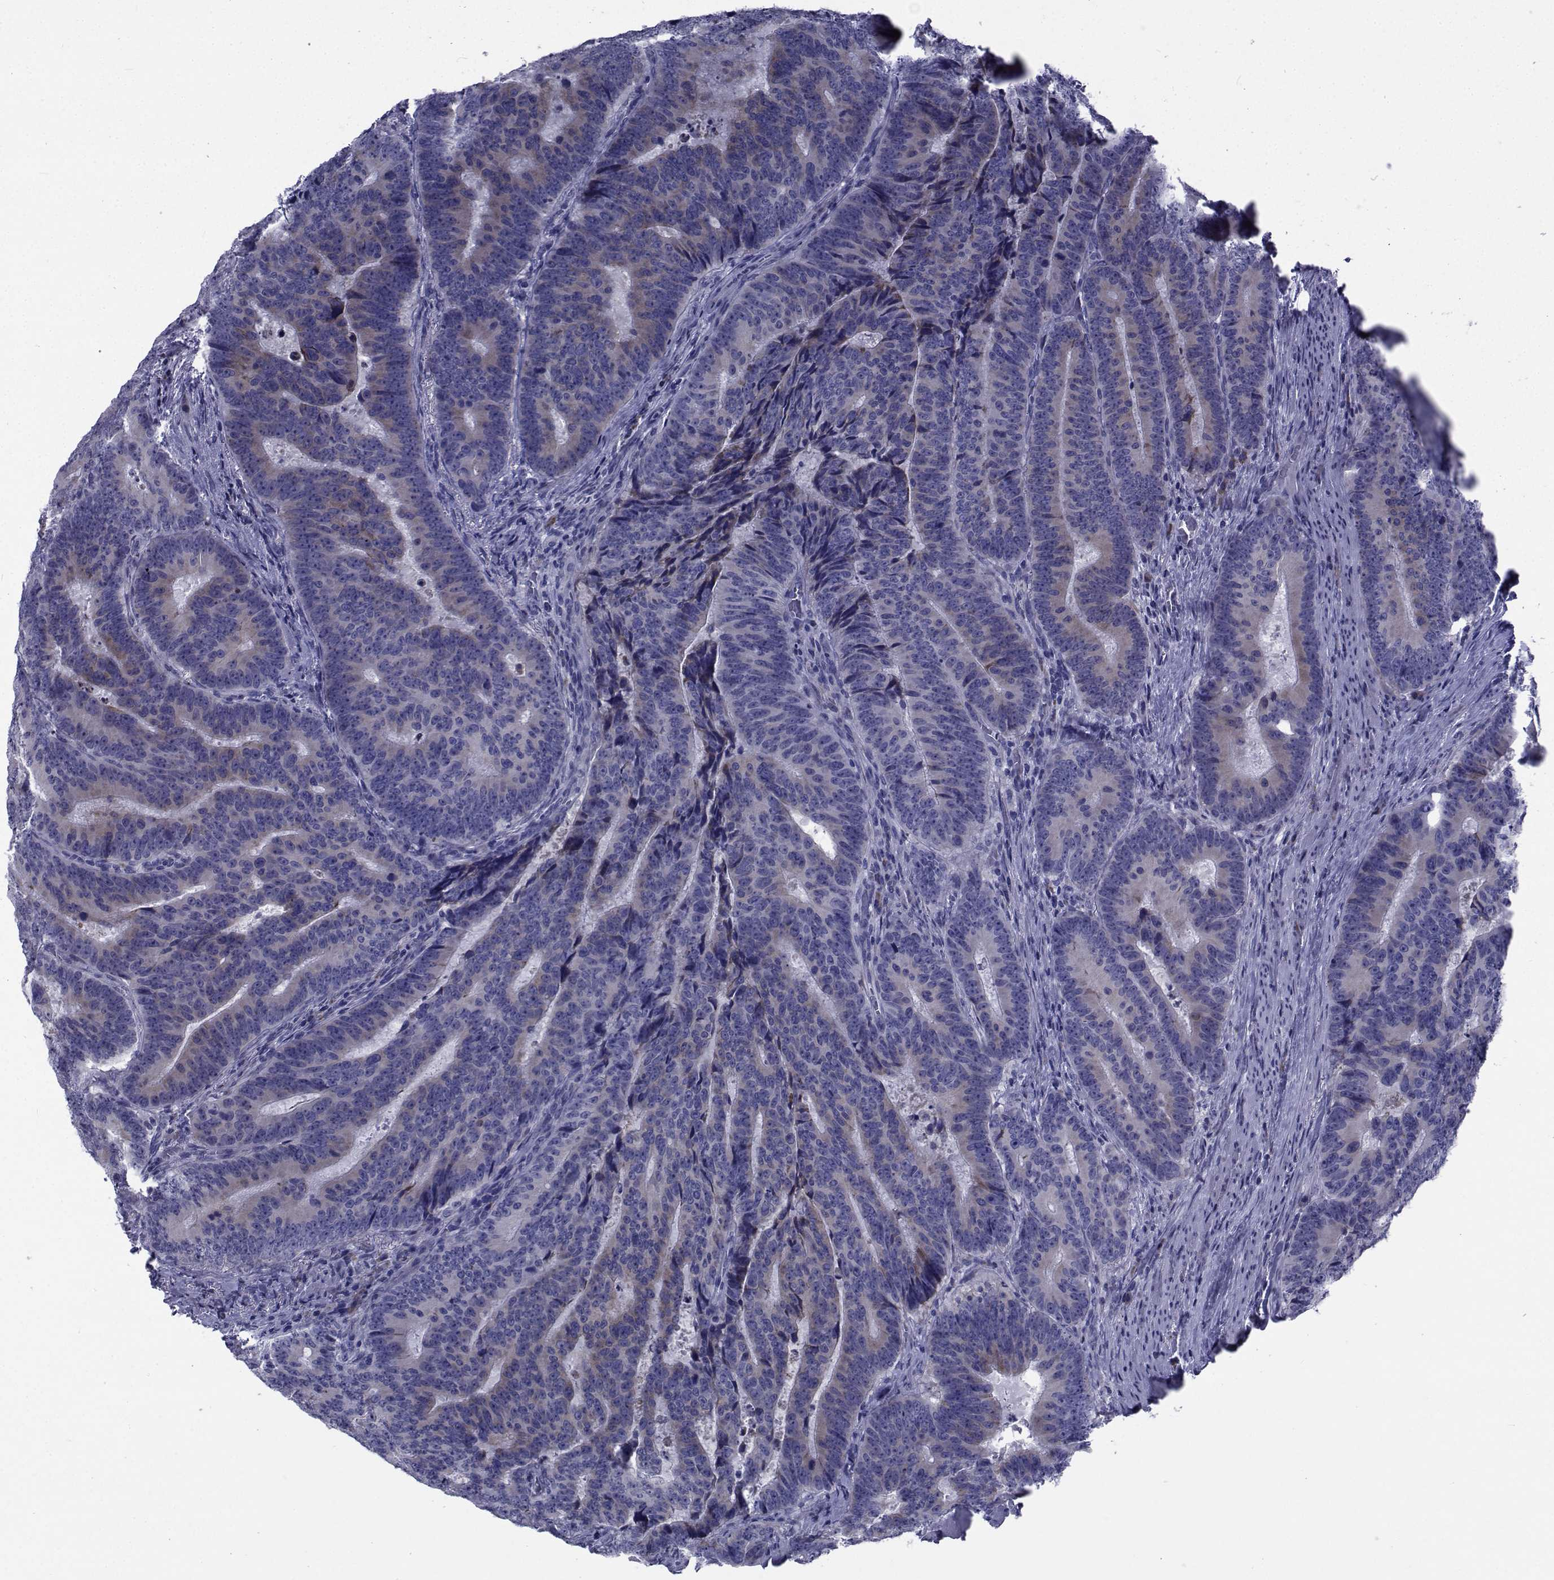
{"staining": {"intensity": "moderate", "quantity": "25%-75%", "location": "cytoplasmic/membranous"}, "tissue": "colorectal cancer", "cell_type": "Tumor cells", "image_type": "cancer", "snomed": [{"axis": "morphology", "description": "Adenocarcinoma, NOS"}, {"axis": "topography", "description": "Colon"}], "caption": "The micrograph shows staining of colorectal cancer, revealing moderate cytoplasmic/membranous protein staining (brown color) within tumor cells. Nuclei are stained in blue.", "gene": "ROPN1", "patient": {"sex": "female", "age": 82}}